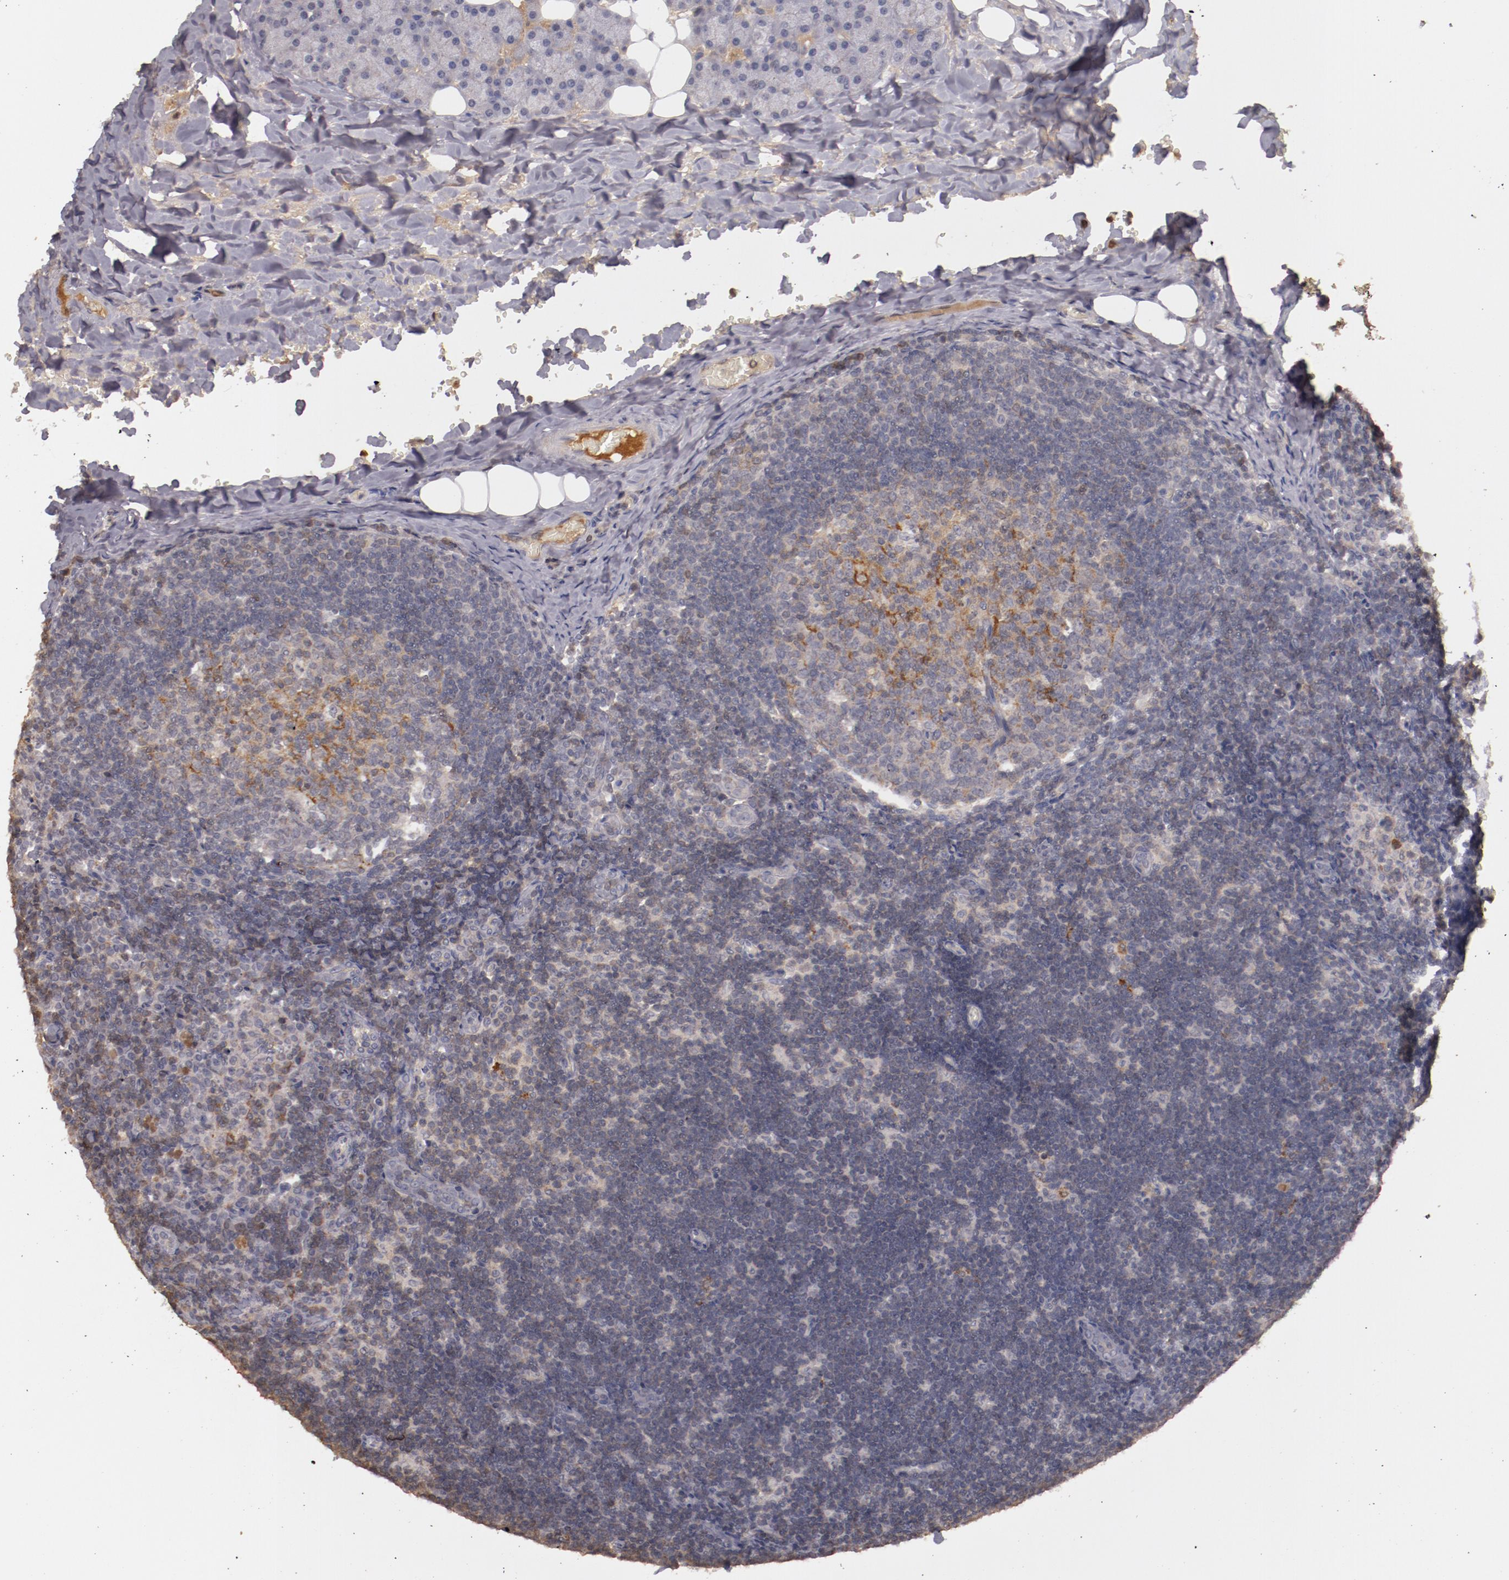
{"staining": {"intensity": "moderate", "quantity": "25%-75%", "location": "cytoplasmic/membranous"}, "tissue": "lymph node", "cell_type": "Germinal center cells", "image_type": "normal", "snomed": [{"axis": "morphology", "description": "Normal tissue, NOS"}, {"axis": "topography", "description": "Lymph node"}, {"axis": "topography", "description": "Salivary gland"}], "caption": "Immunohistochemistry (DAB) staining of normal lymph node shows moderate cytoplasmic/membranous protein staining in about 25%-75% of germinal center cells.", "gene": "MBL2", "patient": {"sex": "male", "age": 8}}